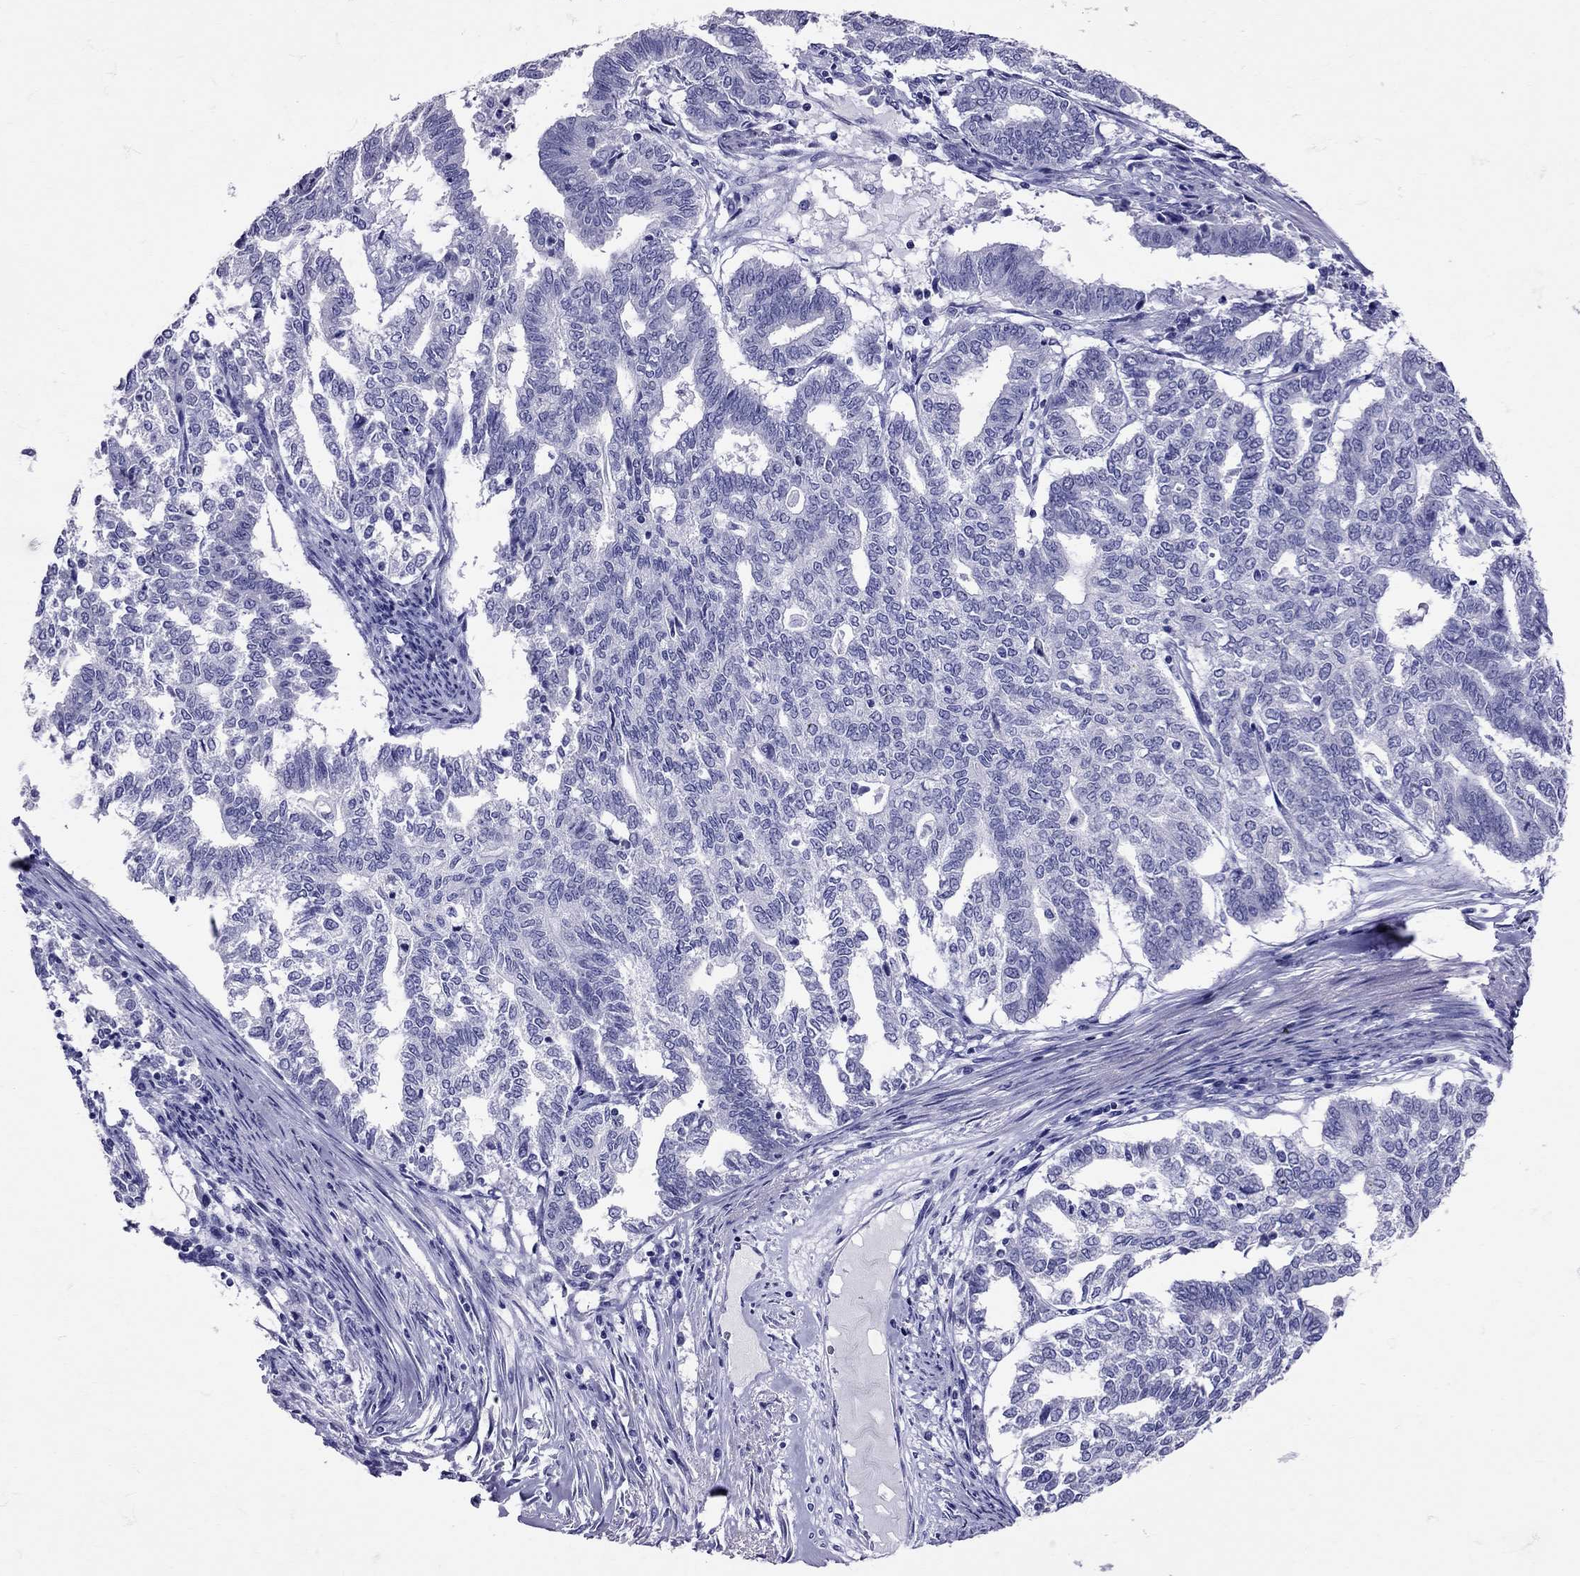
{"staining": {"intensity": "negative", "quantity": "none", "location": "none"}, "tissue": "endometrial cancer", "cell_type": "Tumor cells", "image_type": "cancer", "snomed": [{"axis": "morphology", "description": "Adenocarcinoma, NOS"}, {"axis": "topography", "description": "Endometrium"}], "caption": "This is an immunohistochemistry image of human endometrial cancer. There is no positivity in tumor cells.", "gene": "AVP", "patient": {"sex": "female", "age": 79}}